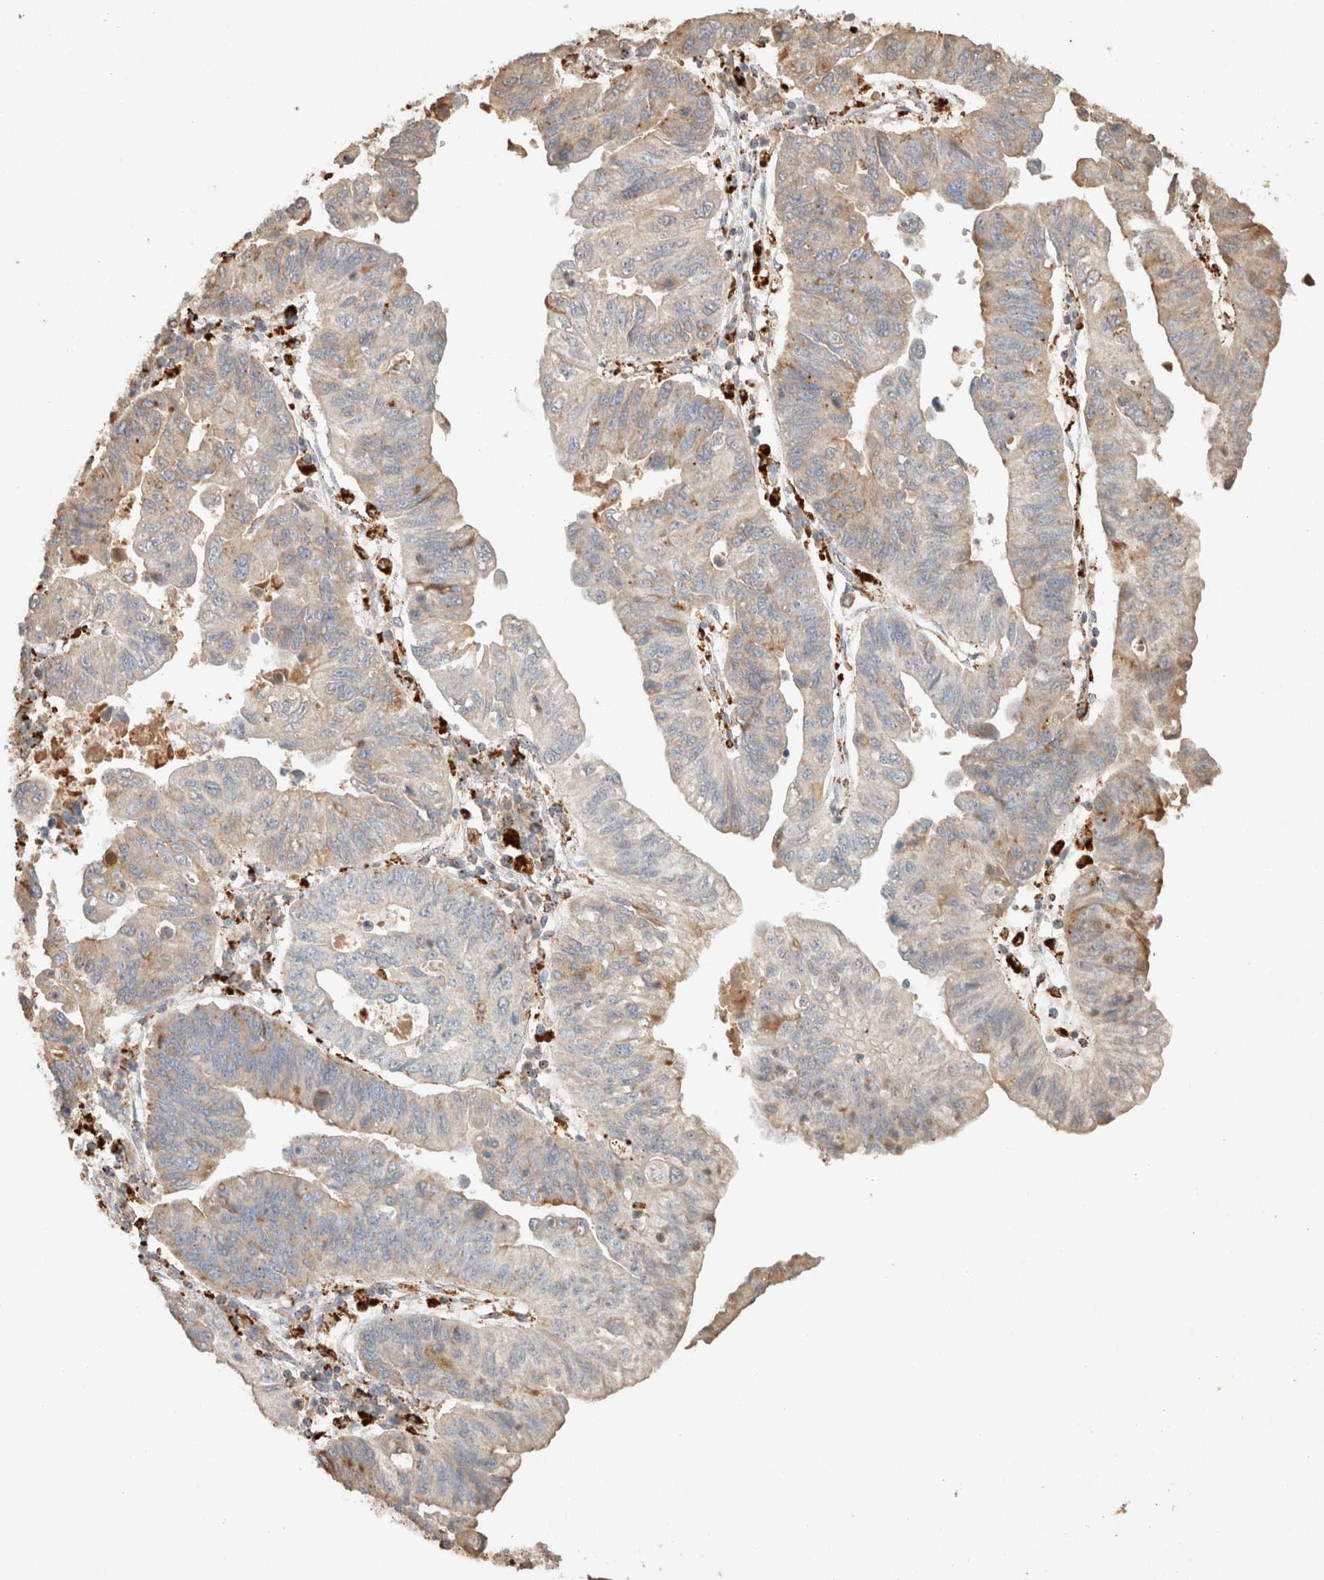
{"staining": {"intensity": "weak", "quantity": "25%-75%", "location": "cytoplasmic/membranous"}, "tissue": "stomach cancer", "cell_type": "Tumor cells", "image_type": "cancer", "snomed": [{"axis": "morphology", "description": "Adenocarcinoma, NOS"}, {"axis": "topography", "description": "Stomach"}], "caption": "Protein staining of stomach cancer (adenocarcinoma) tissue displays weak cytoplasmic/membranous expression in approximately 25%-75% of tumor cells. (IHC, brightfield microscopy, high magnification).", "gene": "CTSC", "patient": {"sex": "male", "age": 59}}